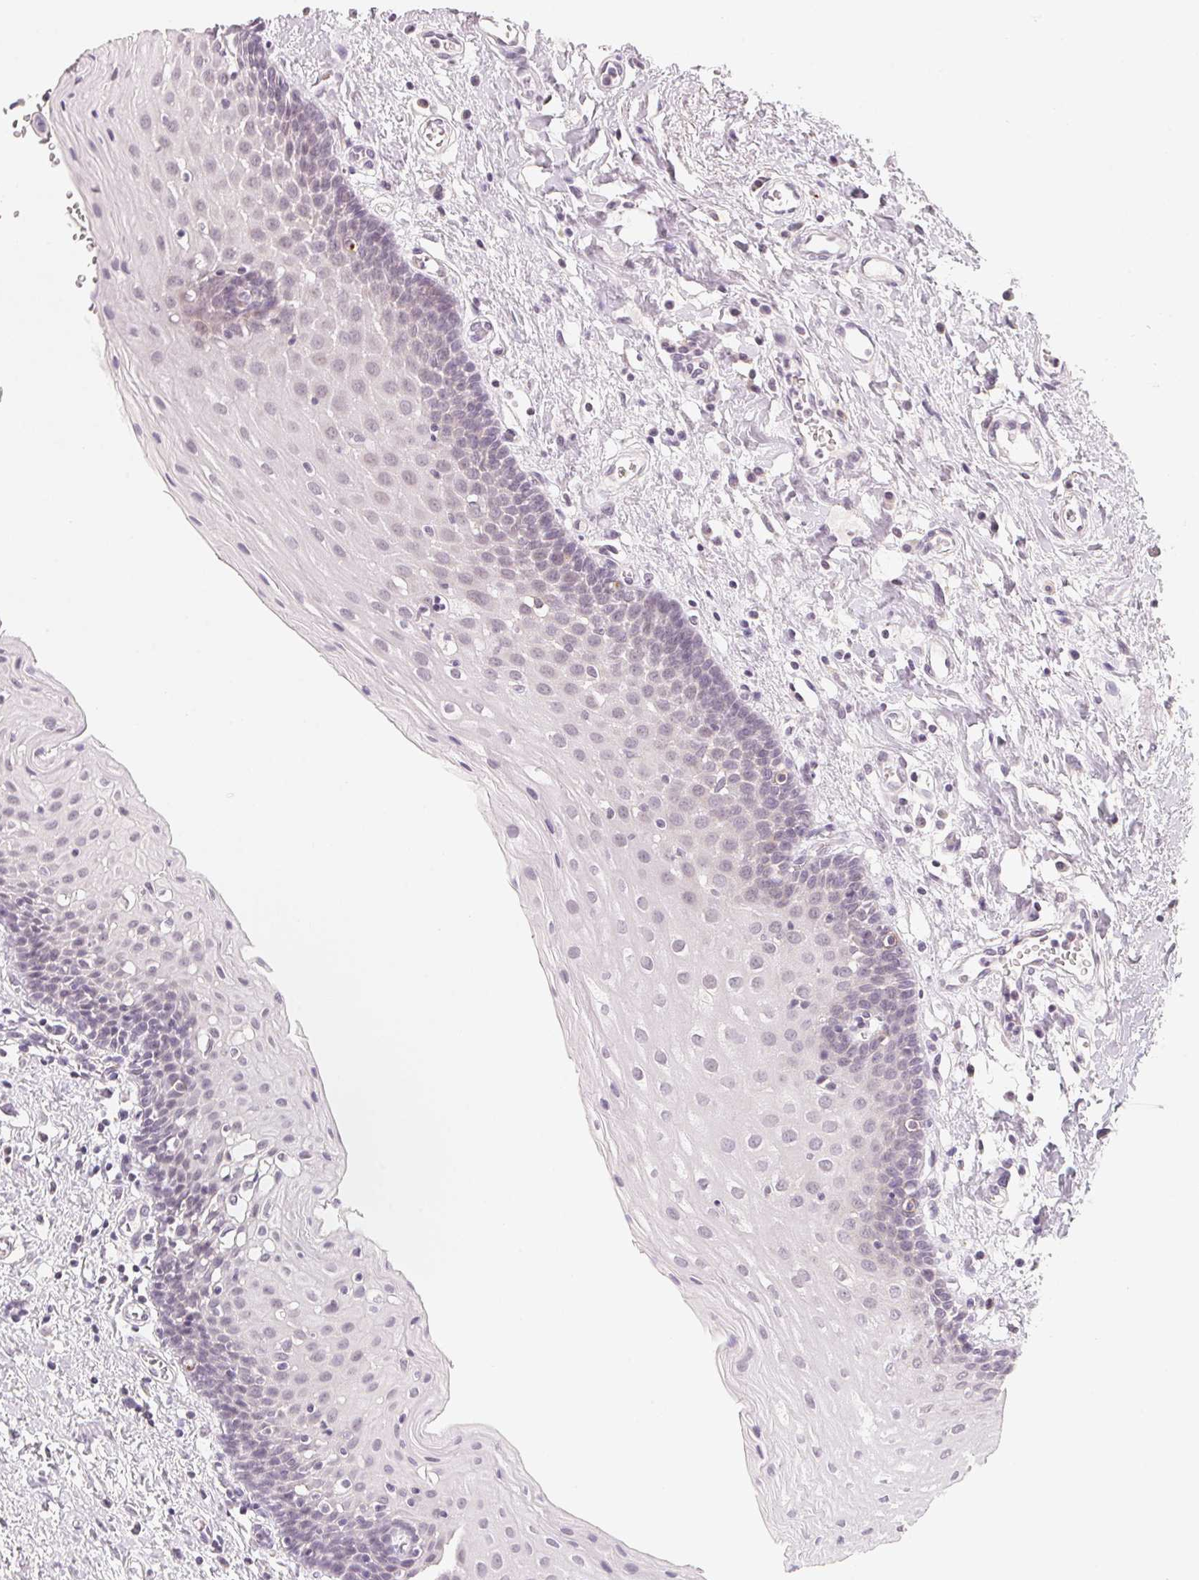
{"staining": {"intensity": "negative", "quantity": "none", "location": "none"}, "tissue": "oral mucosa", "cell_type": "Squamous epithelial cells", "image_type": "normal", "snomed": [{"axis": "morphology", "description": "Normal tissue, NOS"}, {"axis": "topography", "description": "Oral tissue"}], "caption": "The immunohistochemistry micrograph has no significant staining in squamous epithelial cells of oral mucosa.", "gene": "ANKRD31", "patient": {"sex": "female", "age": 43}}